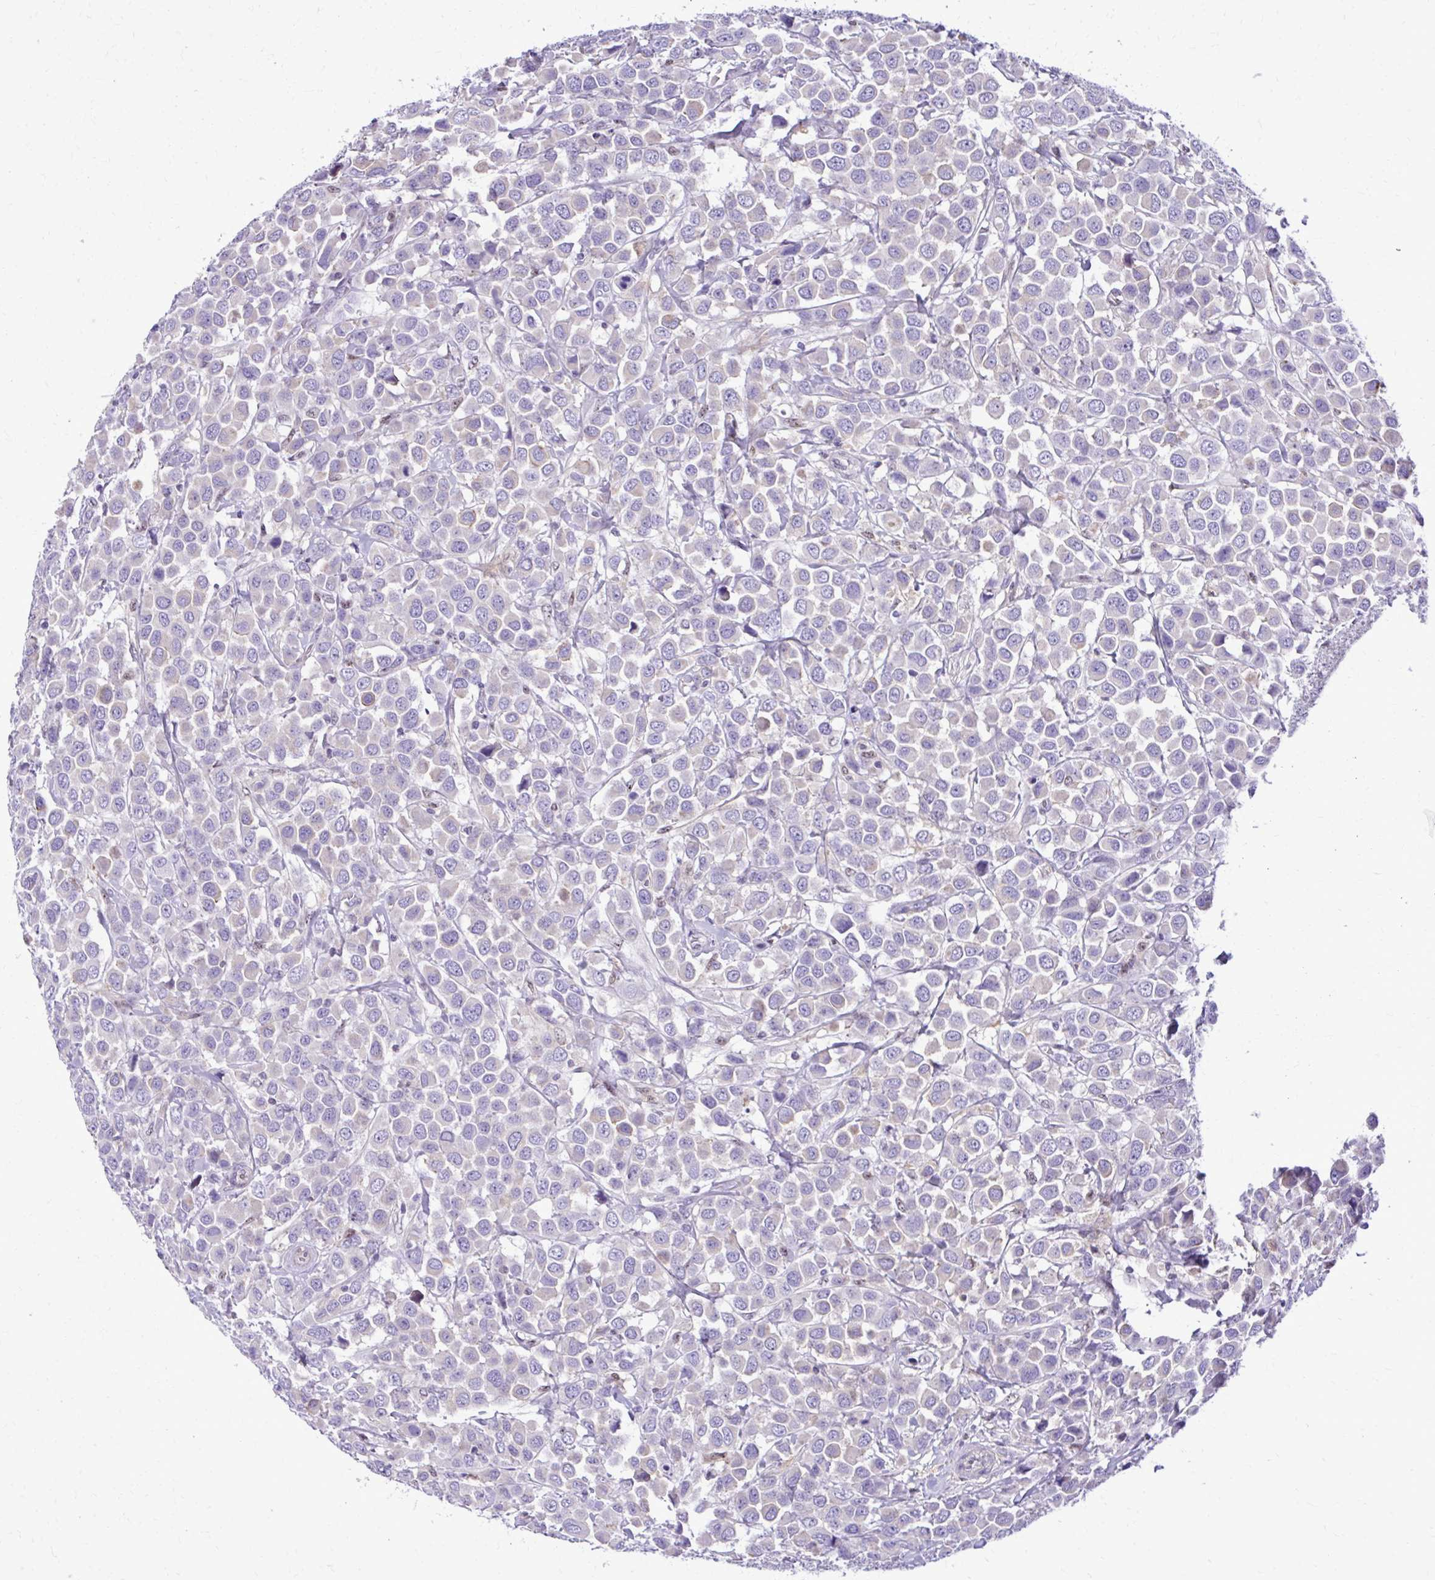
{"staining": {"intensity": "negative", "quantity": "none", "location": "none"}, "tissue": "breast cancer", "cell_type": "Tumor cells", "image_type": "cancer", "snomed": [{"axis": "morphology", "description": "Duct carcinoma"}, {"axis": "topography", "description": "Breast"}], "caption": "A high-resolution micrograph shows immunohistochemistry staining of breast invasive ductal carcinoma, which shows no significant staining in tumor cells.", "gene": "RASL11B", "patient": {"sex": "female", "age": 61}}